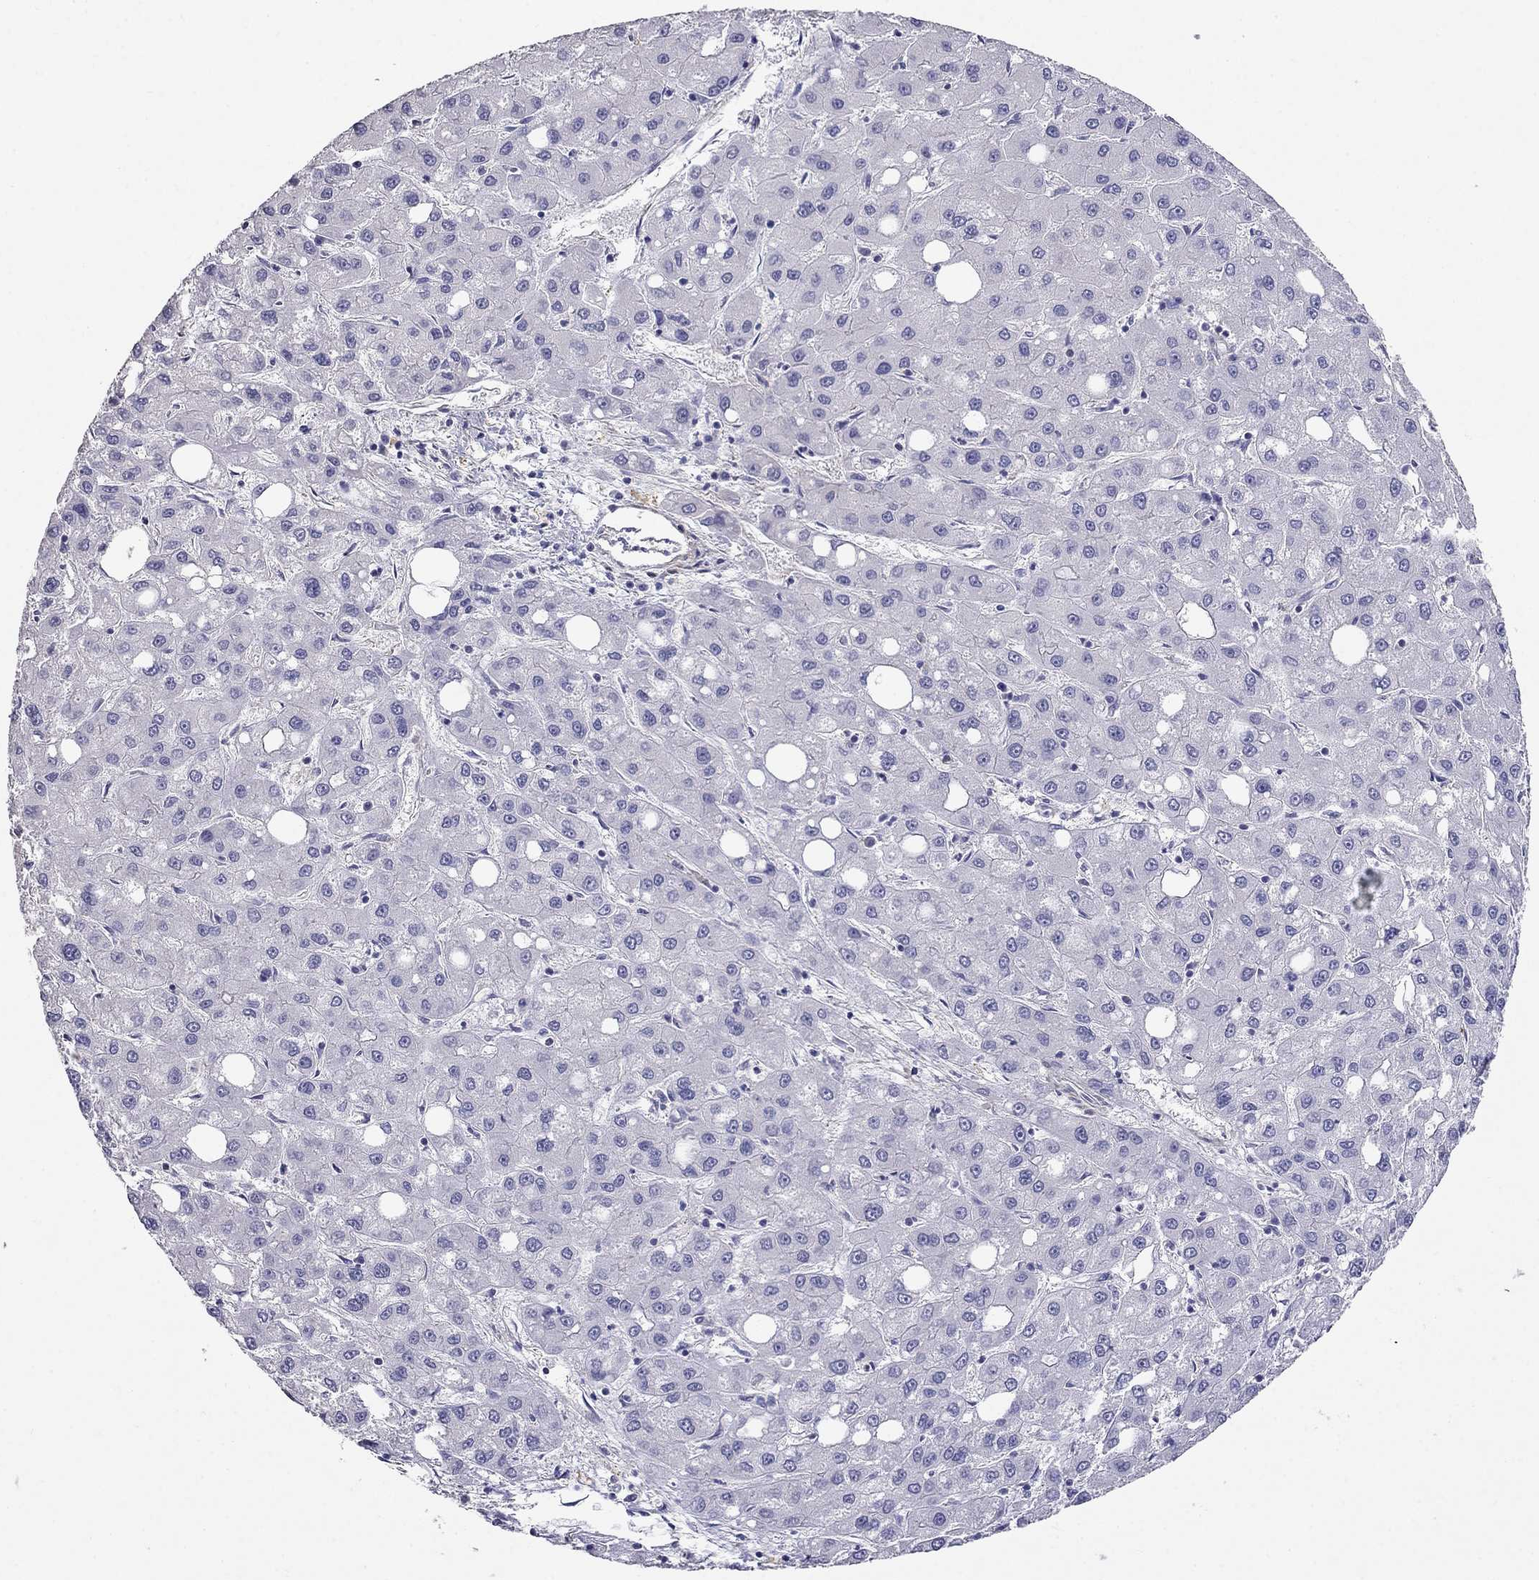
{"staining": {"intensity": "negative", "quantity": "none", "location": "none"}, "tissue": "liver cancer", "cell_type": "Tumor cells", "image_type": "cancer", "snomed": [{"axis": "morphology", "description": "Carcinoma, Hepatocellular, NOS"}, {"axis": "topography", "description": "Liver"}], "caption": "An immunohistochemistry image of liver cancer (hepatocellular carcinoma) is shown. There is no staining in tumor cells of liver cancer (hepatocellular carcinoma).", "gene": "LY6H", "patient": {"sex": "male", "age": 73}}